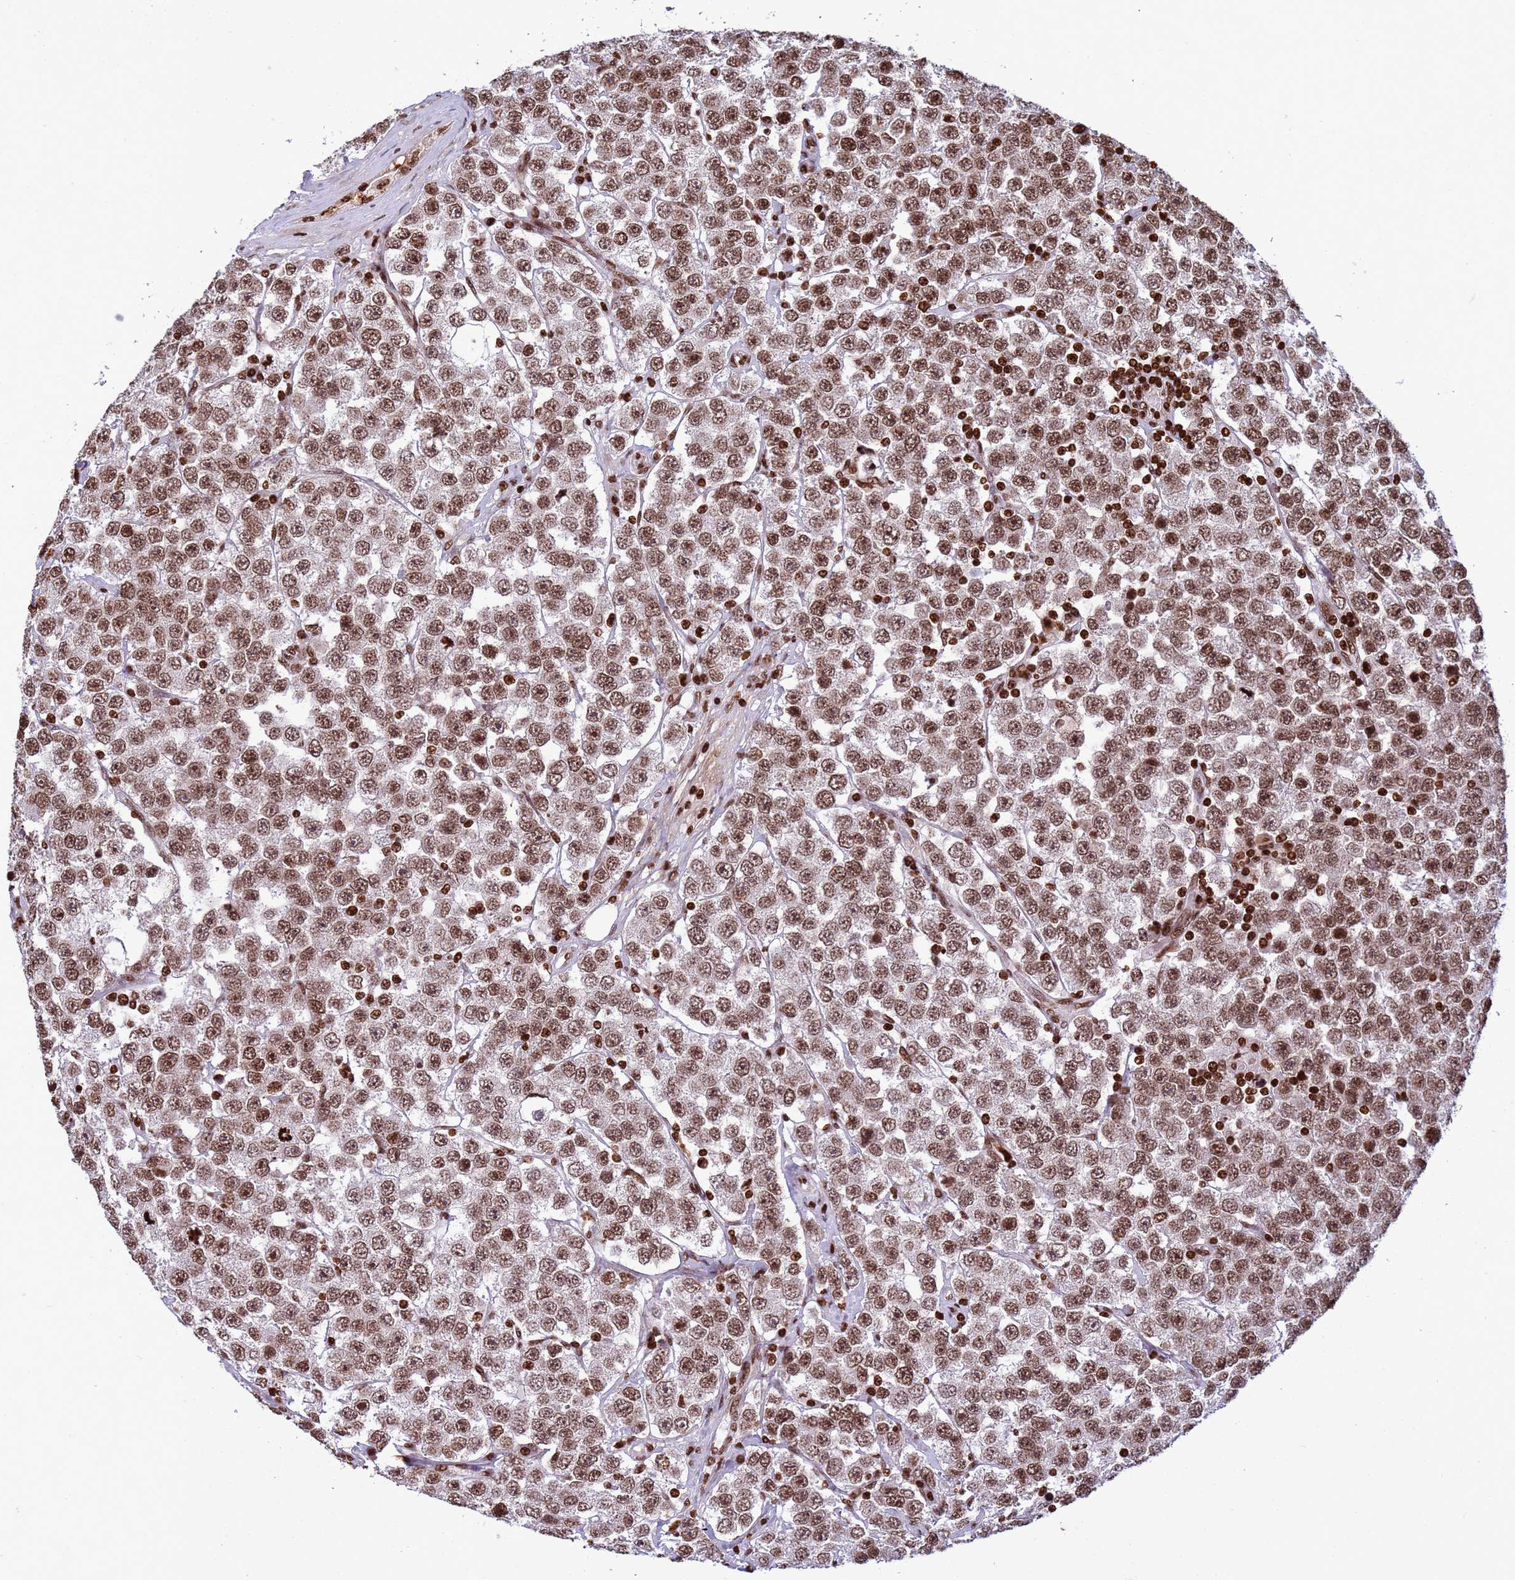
{"staining": {"intensity": "moderate", "quantity": ">75%", "location": "nuclear"}, "tissue": "testis cancer", "cell_type": "Tumor cells", "image_type": "cancer", "snomed": [{"axis": "morphology", "description": "Seminoma, NOS"}, {"axis": "topography", "description": "Testis"}], "caption": "IHC (DAB) staining of human seminoma (testis) reveals moderate nuclear protein positivity in about >75% of tumor cells.", "gene": "H3-3B", "patient": {"sex": "male", "age": 28}}